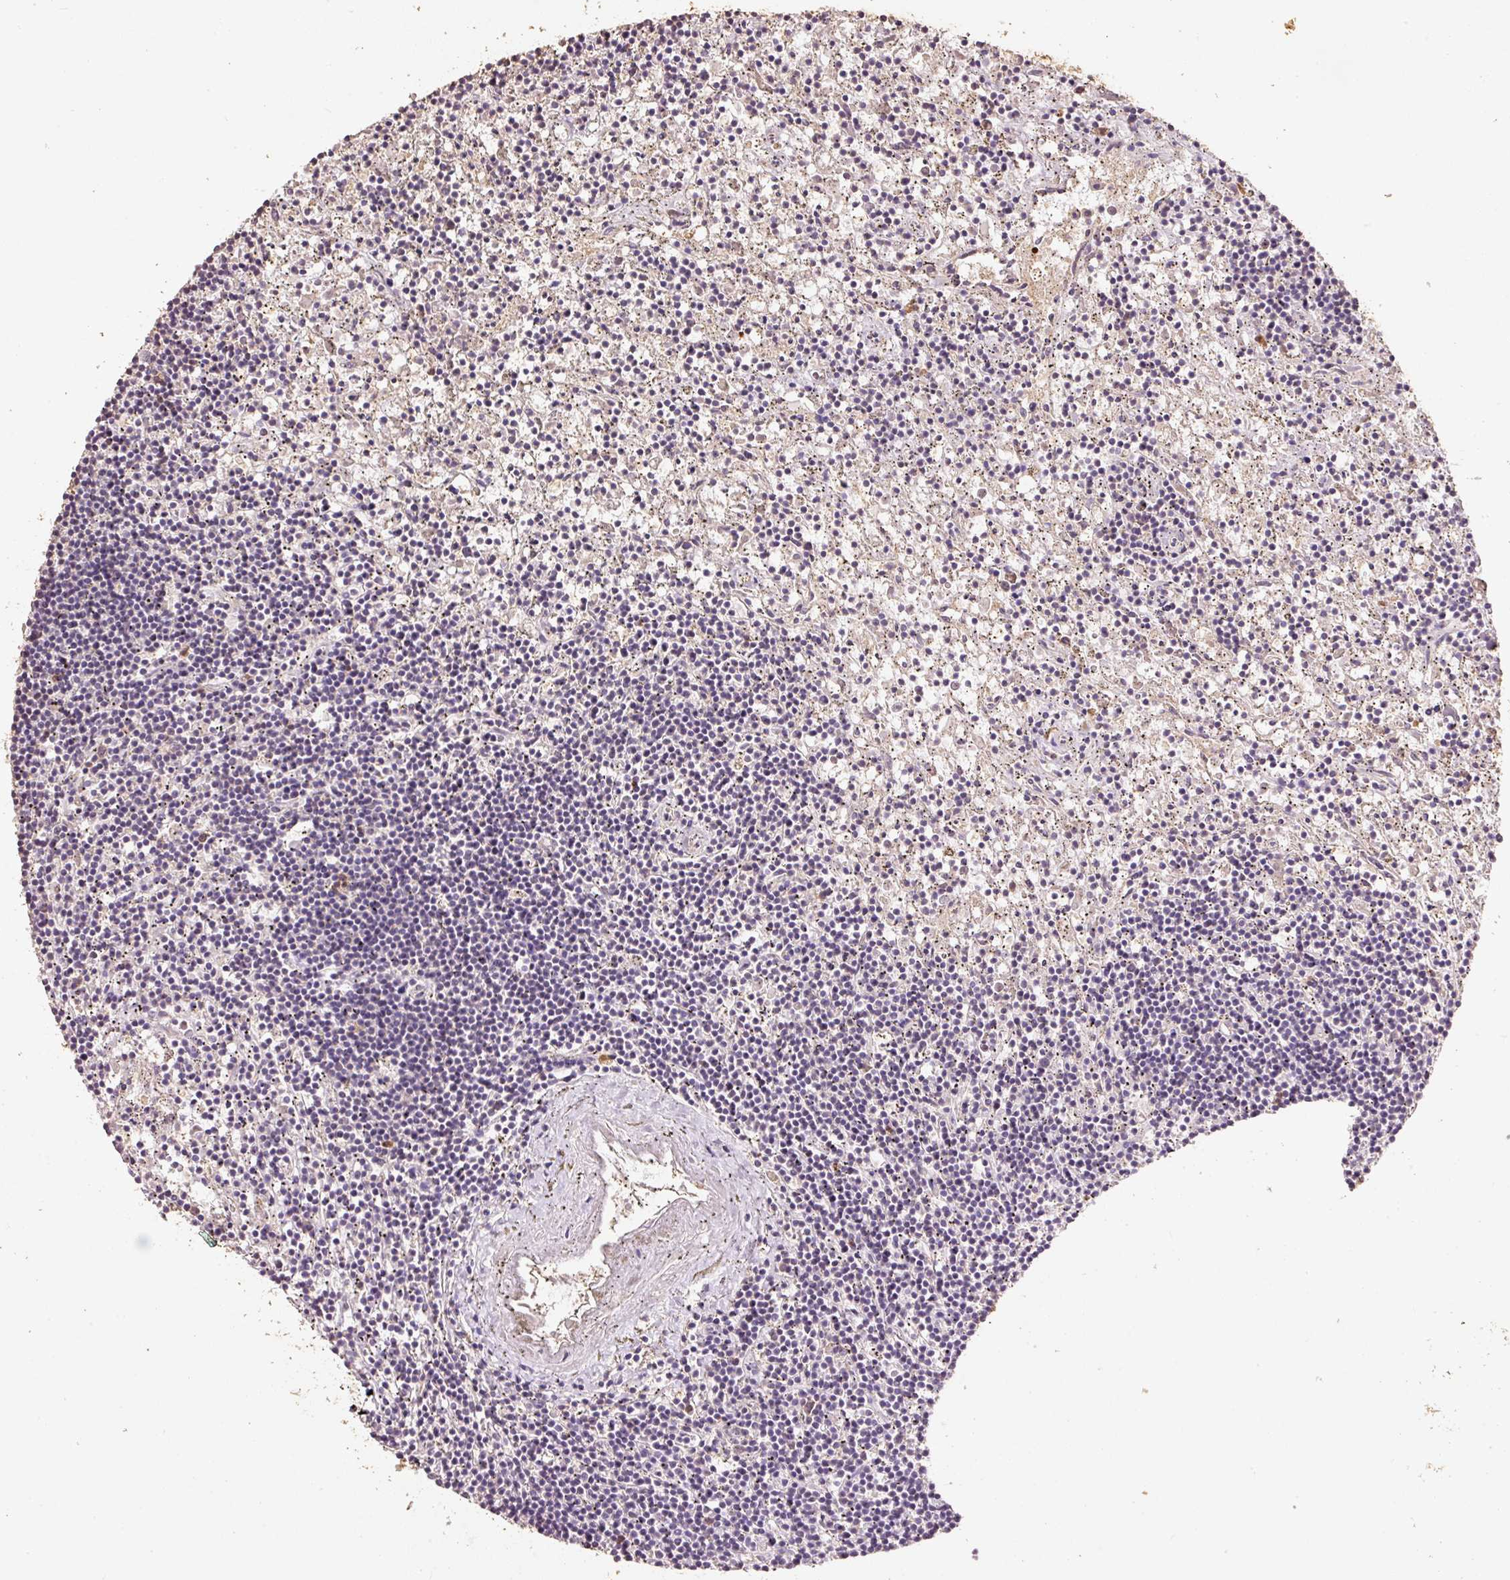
{"staining": {"intensity": "negative", "quantity": "none", "location": "none"}, "tissue": "lymphoma", "cell_type": "Tumor cells", "image_type": "cancer", "snomed": [{"axis": "morphology", "description": "Malignant lymphoma, non-Hodgkin's type, Low grade"}, {"axis": "topography", "description": "Spleen"}], "caption": "This is a micrograph of IHC staining of low-grade malignant lymphoma, non-Hodgkin's type, which shows no staining in tumor cells.", "gene": "HERC2", "patient": {"sex": "male", "age": 76}}